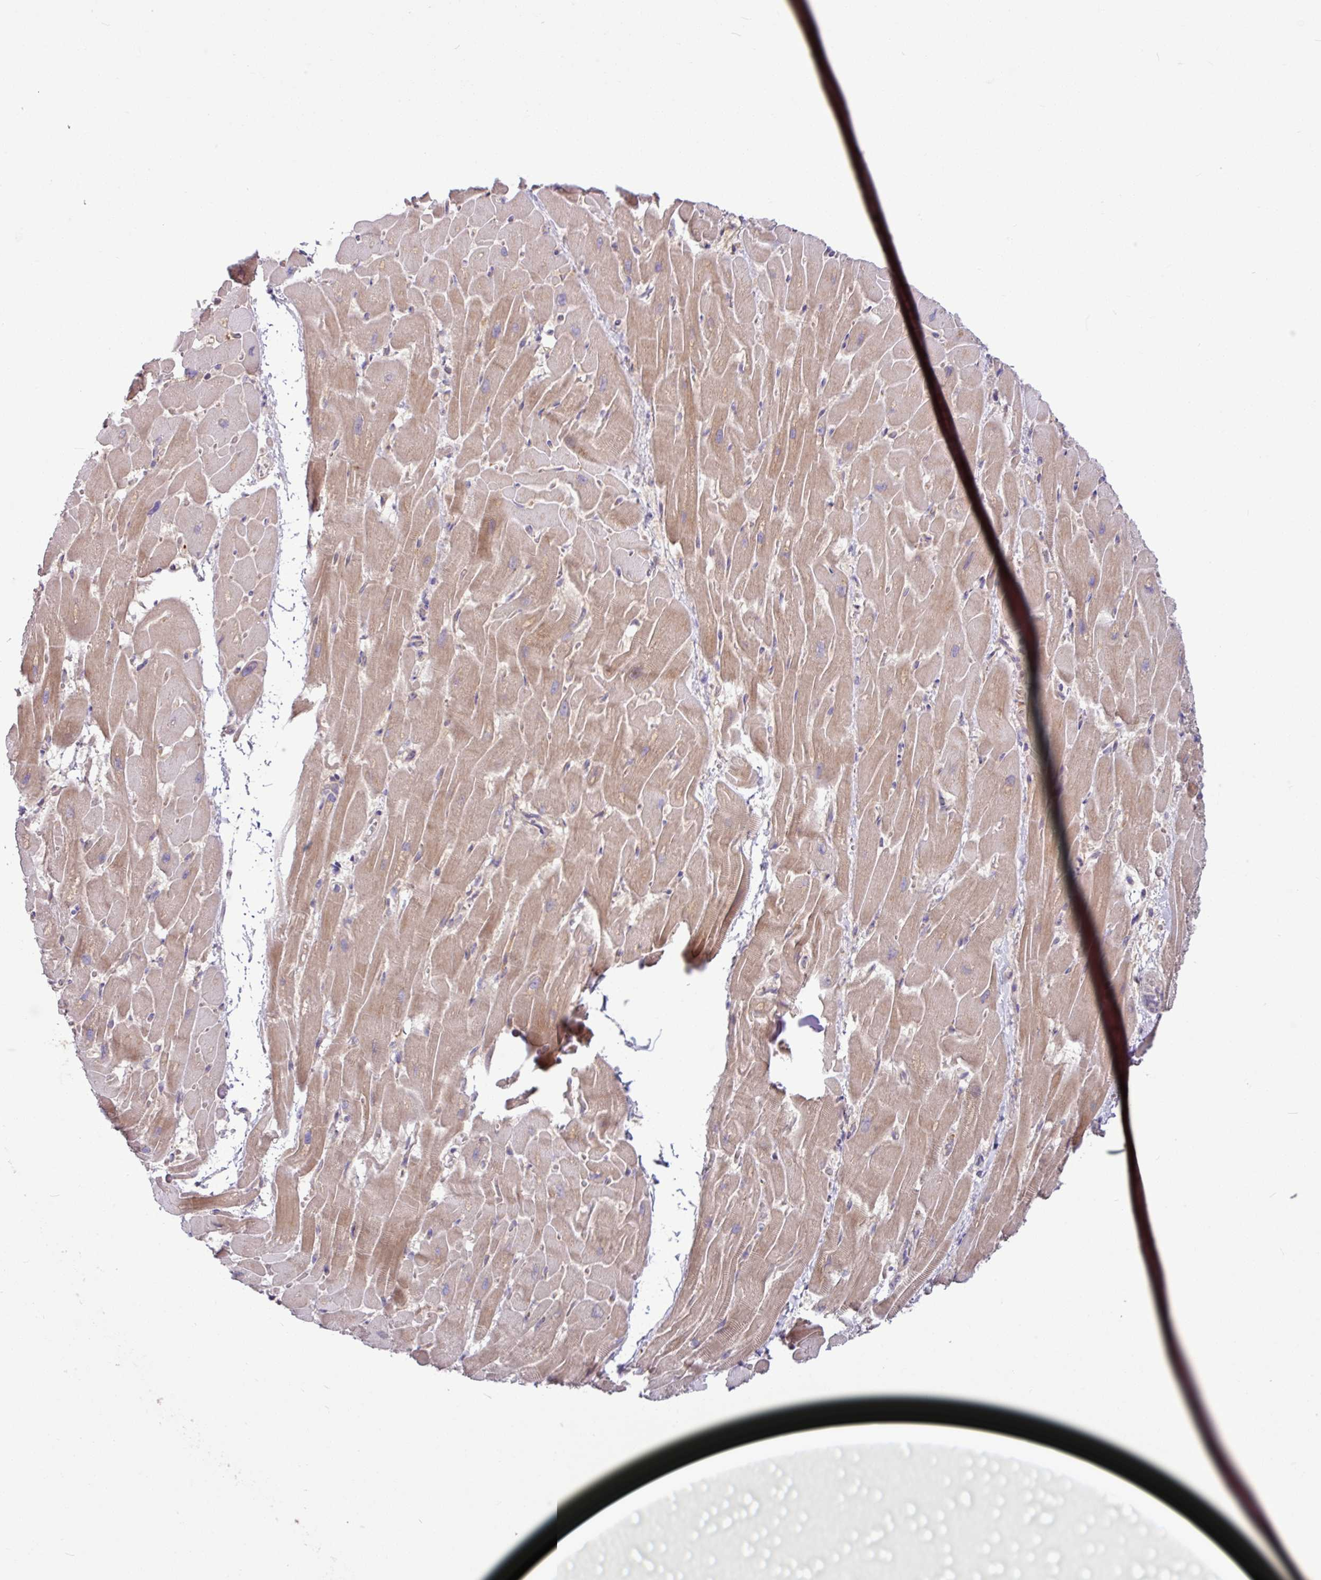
{"staining": {"intensity": "weak", "quantity": ">75%", "location": "cytoplasmic/membranous"}, "tissue": "heart muscle", "cell_type": "Cardiomyocytes", "image_type": "normal", "snomed": [{"axis": "morphology", "description": "Normal tissue, NOS"}, {"axis": "topography", "description": "Heart"}], "caption": "IHC staining of benign heart muscle, which displays low levels of weak cytoplasmic/membranous staining in approximately >75% of cardiomyocytes indicating weak cytoplasmic/membranous protein expression. The staining was performed using DAB (brown) for protein detection and nuclei were counterstained in hematoxylin (blue).", "gene": "B4GALNT4", "patient": {"sex": "male", "age": 37}}